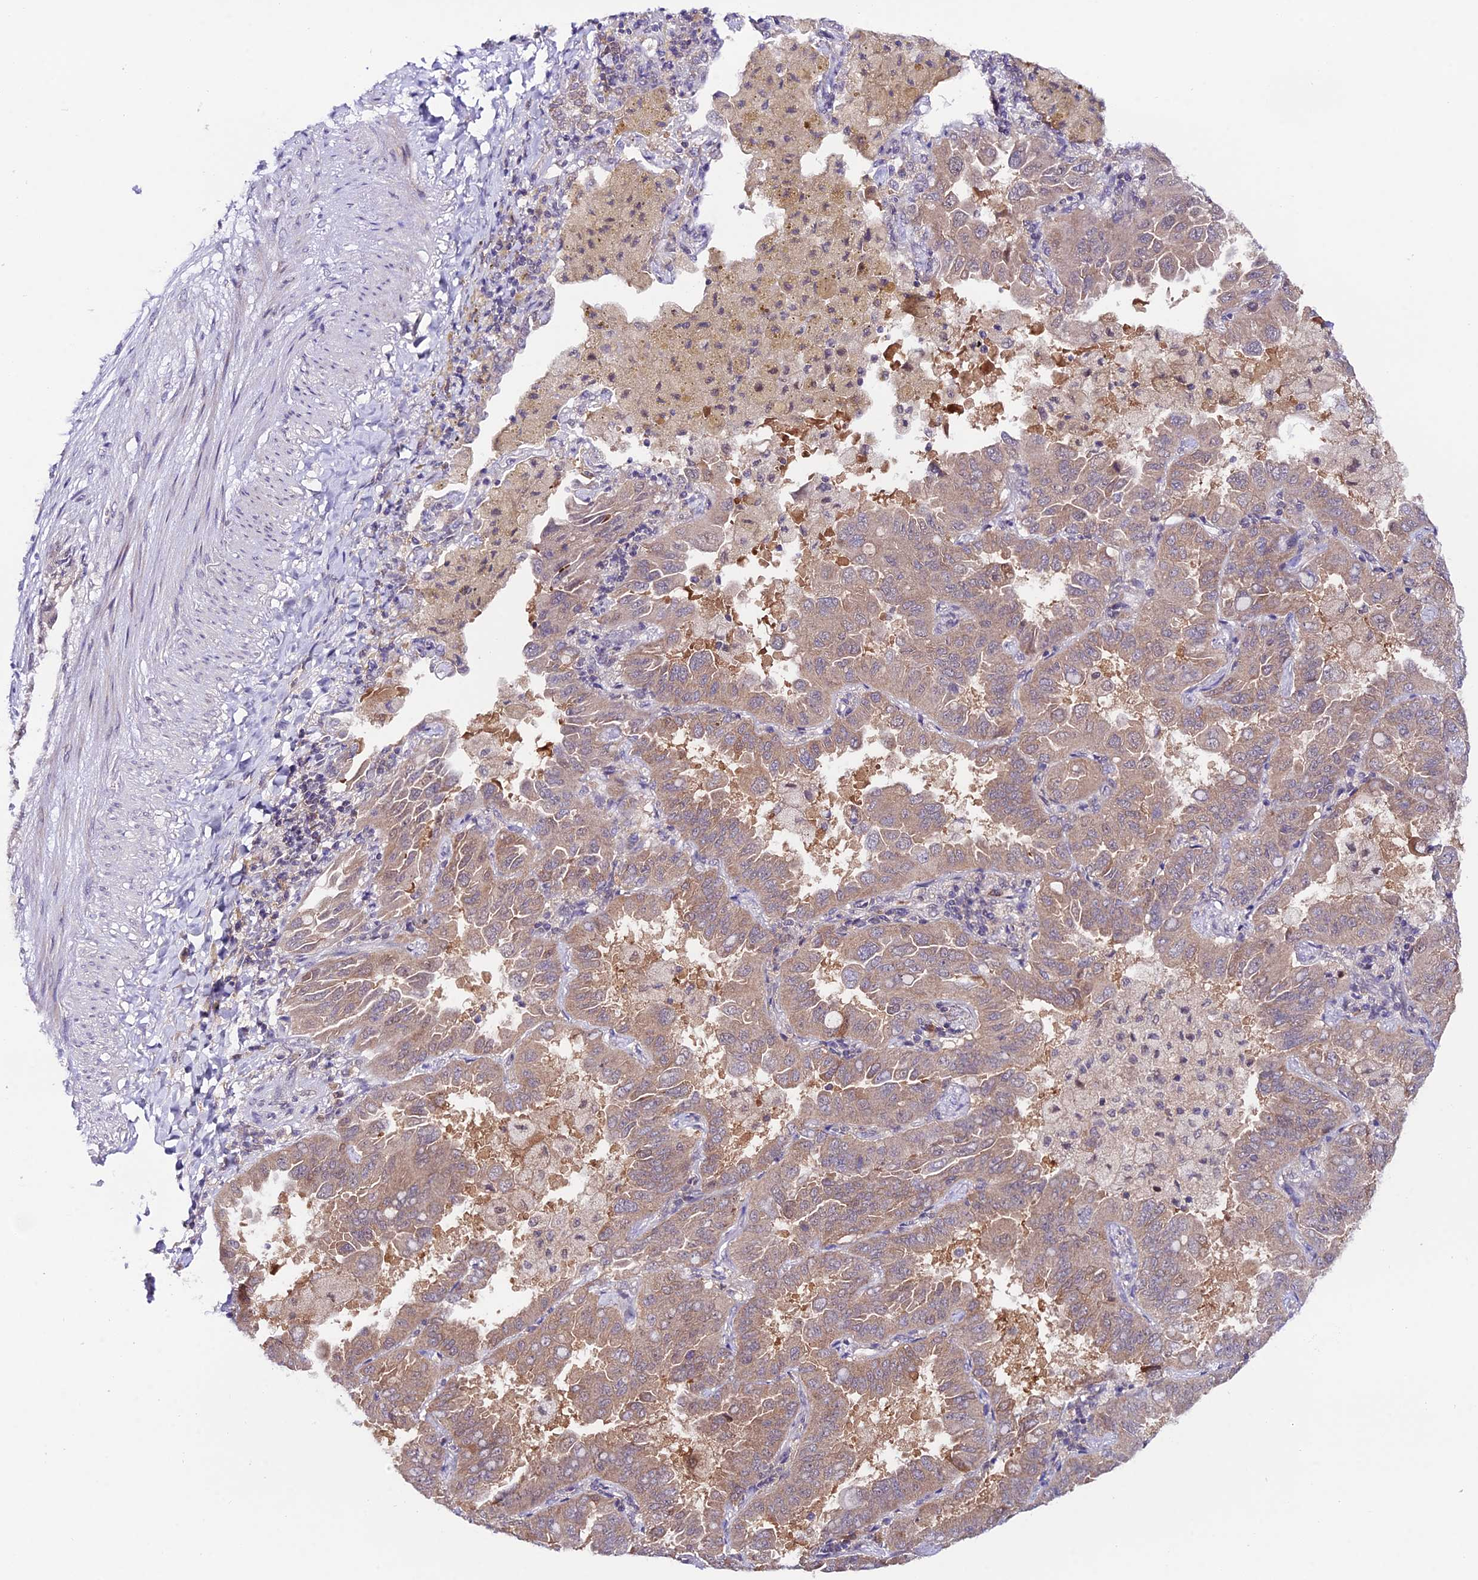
{"staining": {"intensity": "moderate", "quantity": ">75%", "location": "cytoplasmic/membranous"}, "tissue": "lung cancer", "cell_type": "Tumor cells", "image_type": "cancer", "snomed": [{"axis": "morphology", "description": "Adenocarcinoma, NOS"}, {"axis": "topography", "description": "Lung"}], "caption": "The micrograph displays staining of lung cancer, revealing moderate cytoplasmic/membranous protein positivity (brown color) within tumor cells.", "gene": "TRIM40", "patient": {"sex": "male", "age": 64}}